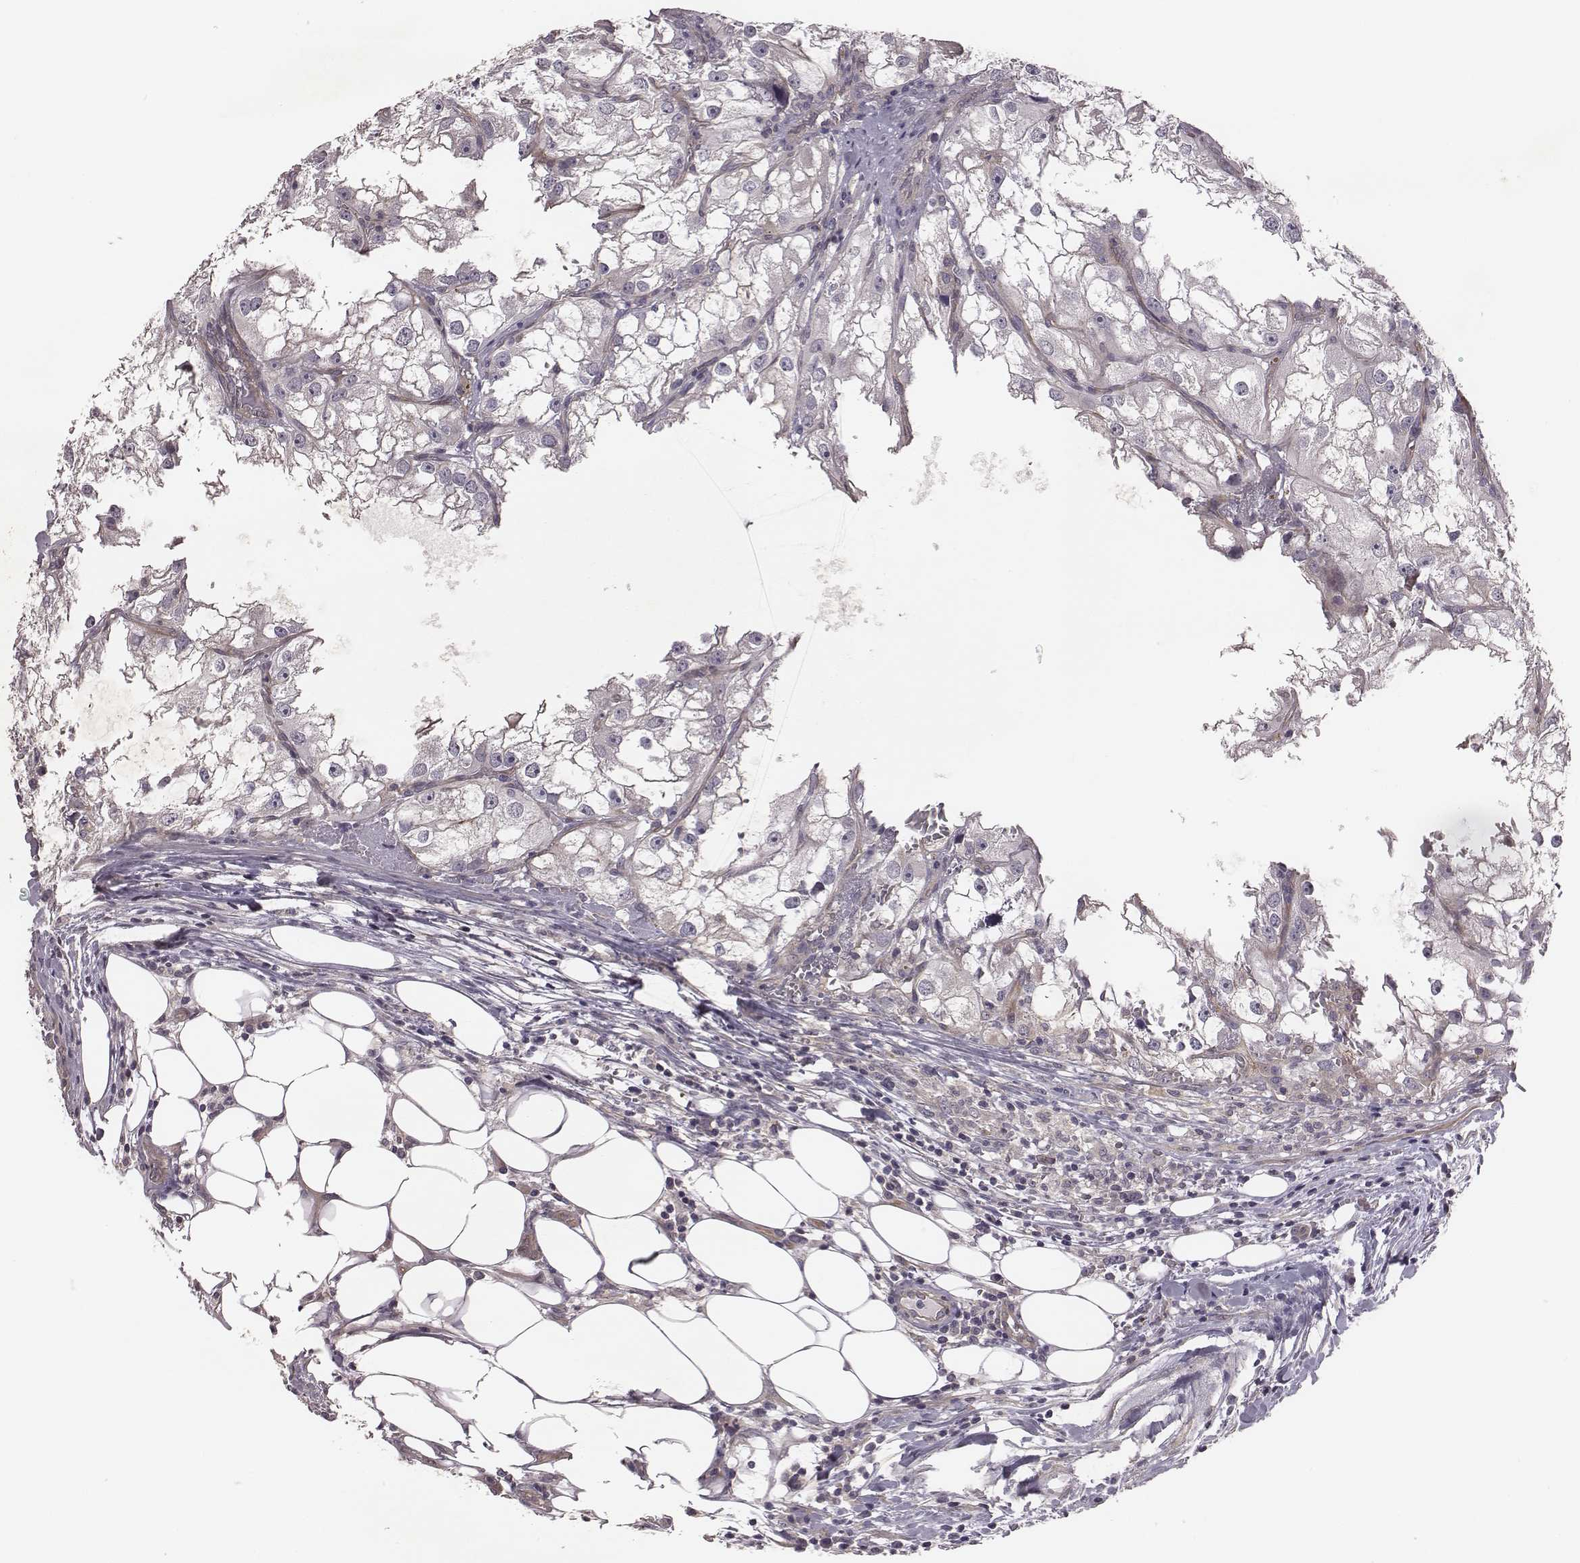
{"staining": {"intensity": "negative", "quantity": "none", "location": "none"}, "tissue": "renal cancer", "cell_type": "Tumor cells", "image_type": "cancer", "snomed": [{"axis": "morphology", "description": "Adenocarcinoma, NOS"}, {"axis": "topography", "description": "Kidney"}], "caption": "Immunohistochemistry micrograph of renal cancer (adenocarcinoma) stained for a protein (brown), which reveals no expression in tumor cells.", "gene": "SCARF1", "patient": {"sex": "male", "age": 59}}